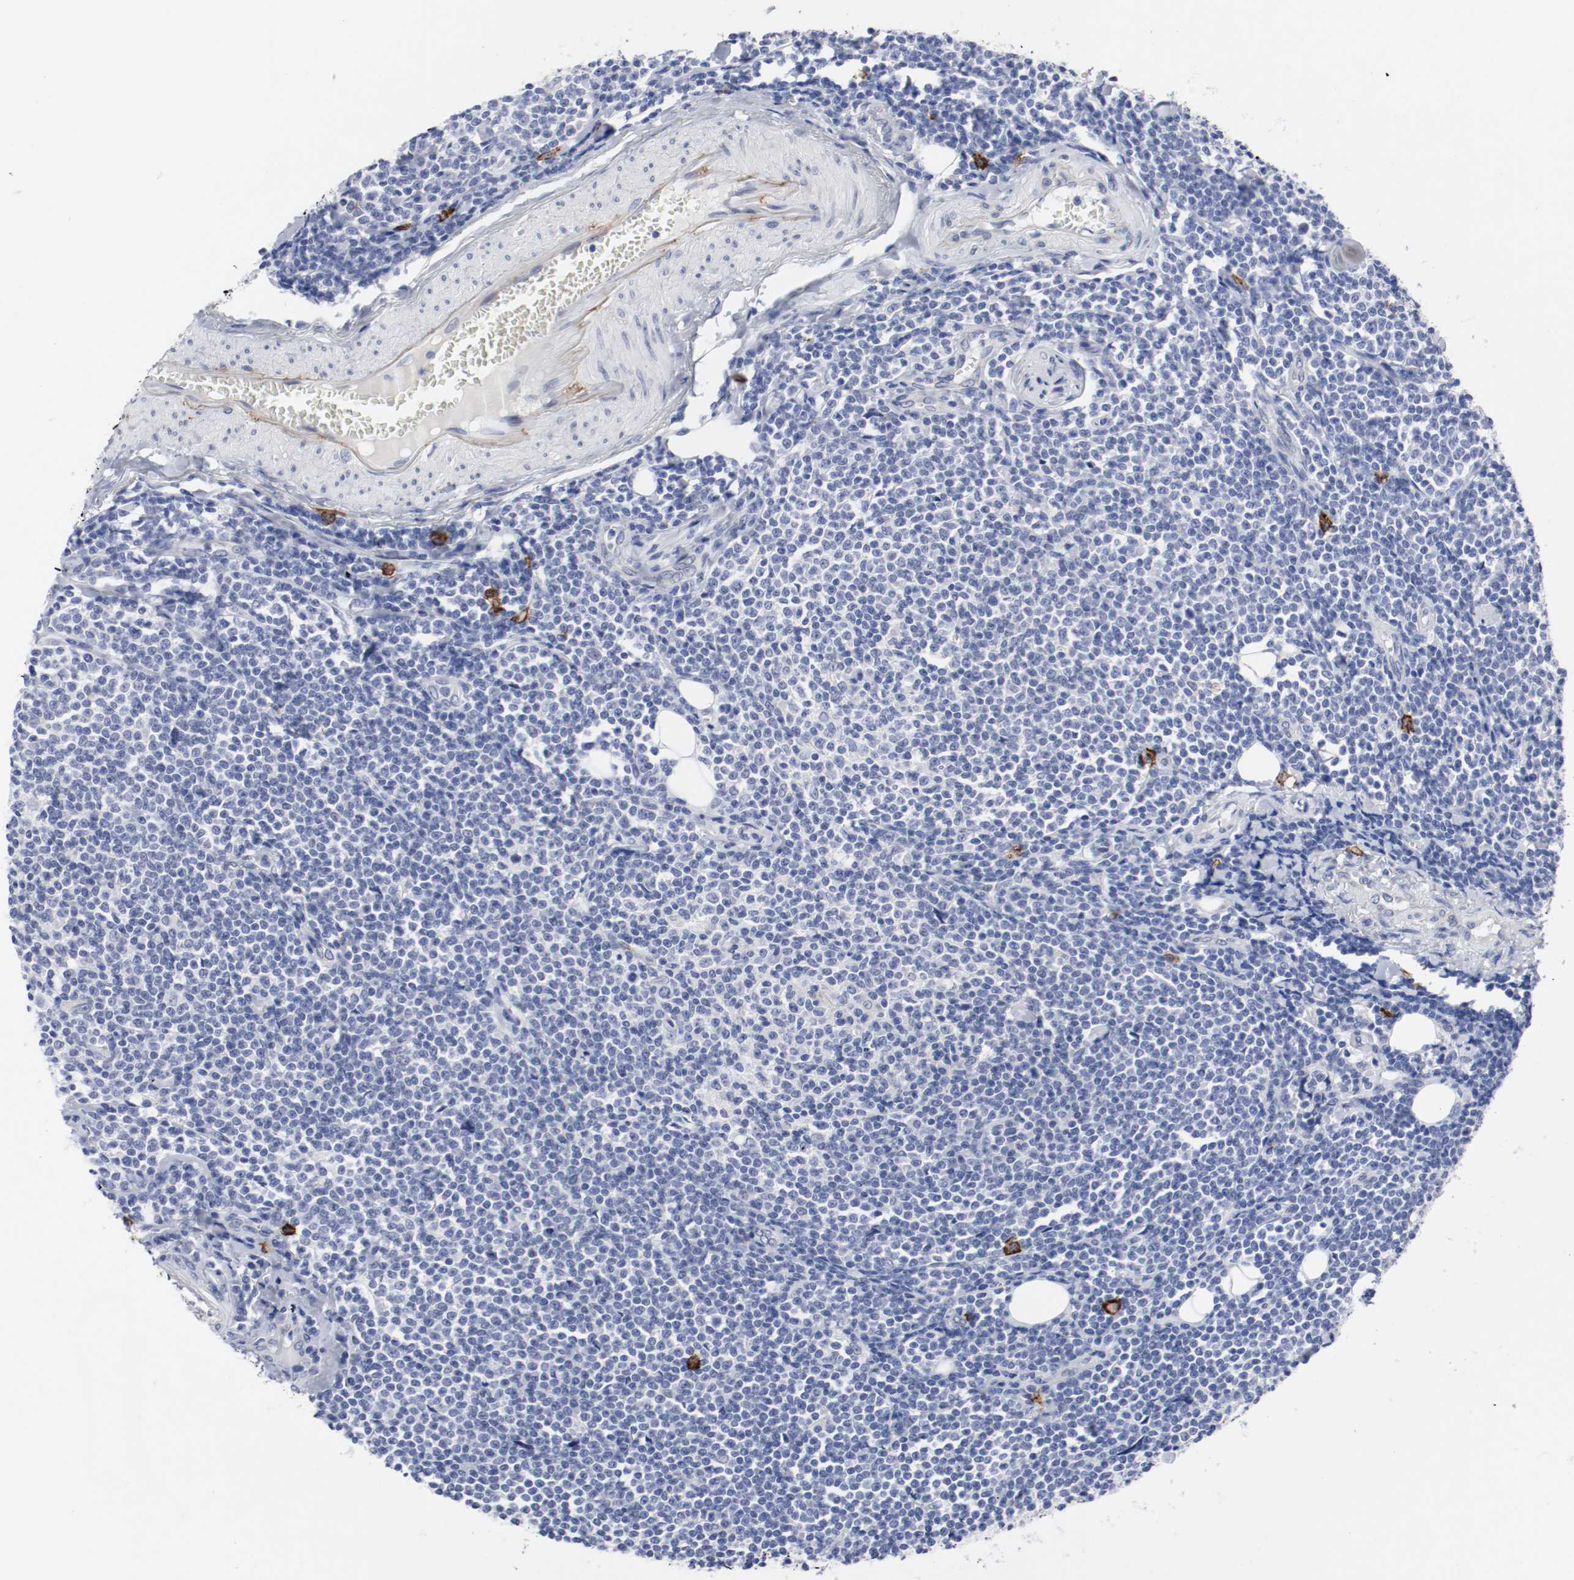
{"staining": {"intensity": "negative", "quantity": "none", "location": "none"}, "tissue": "lymphoma", "cell_type": "Tumor cells", "image_type": "cancer", "snomed": [{"axis": "morphology", "description": "Malignant lymphoma, non-Hodgkin's type, Low grade"}, {"axis": "topography", "description": "Soft tissue"}], "caption": "IHC micrograph of lymphoma stained for a protein (brown), which demonstrates no expression in tumor cells.", "gene": "KIT", "patient": {"sex": "male", "age": 92}}